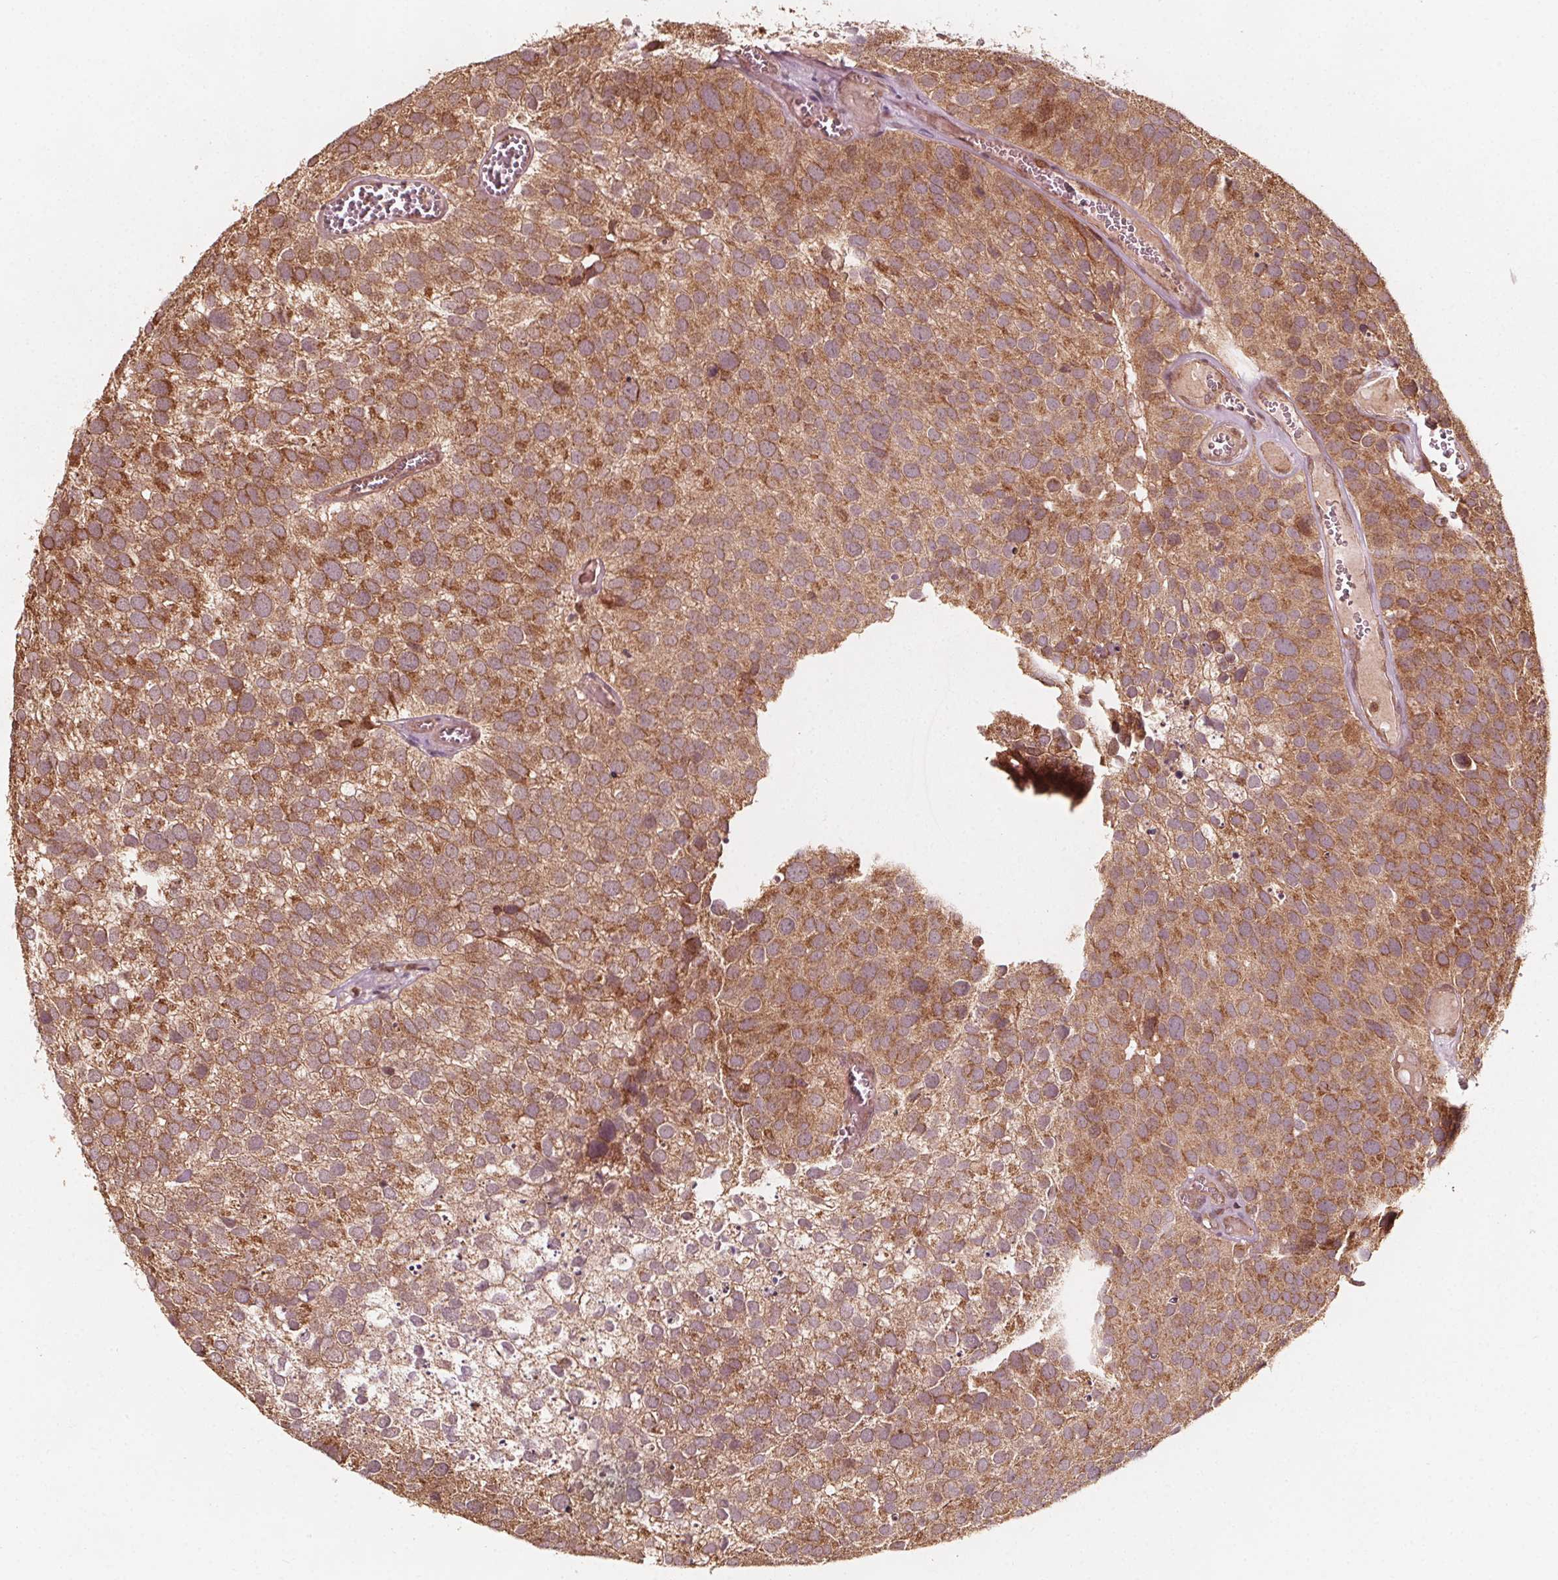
{"staining": {"intensity": "moderate", "quantity": ">75%", "location": "cytoplasmic/membranous"}, "tissue": "urothelial cancer", "cell_type": "Tumor cells", "image_type": "cancer", "snomed": [{"axis": "morphology", "description": "Urothelial carcinoma, Low grade"}, {"axis": "topography", "description": "Urinary bladder"}], "caption": "The image shows staining of low-grade urothelial carcinoma, revealing moderate cytoplasmic/membranous protein staining (brown color) within tumor cells.", "gene": "AIP", "patient": {"sex": "female", "age": 69}}